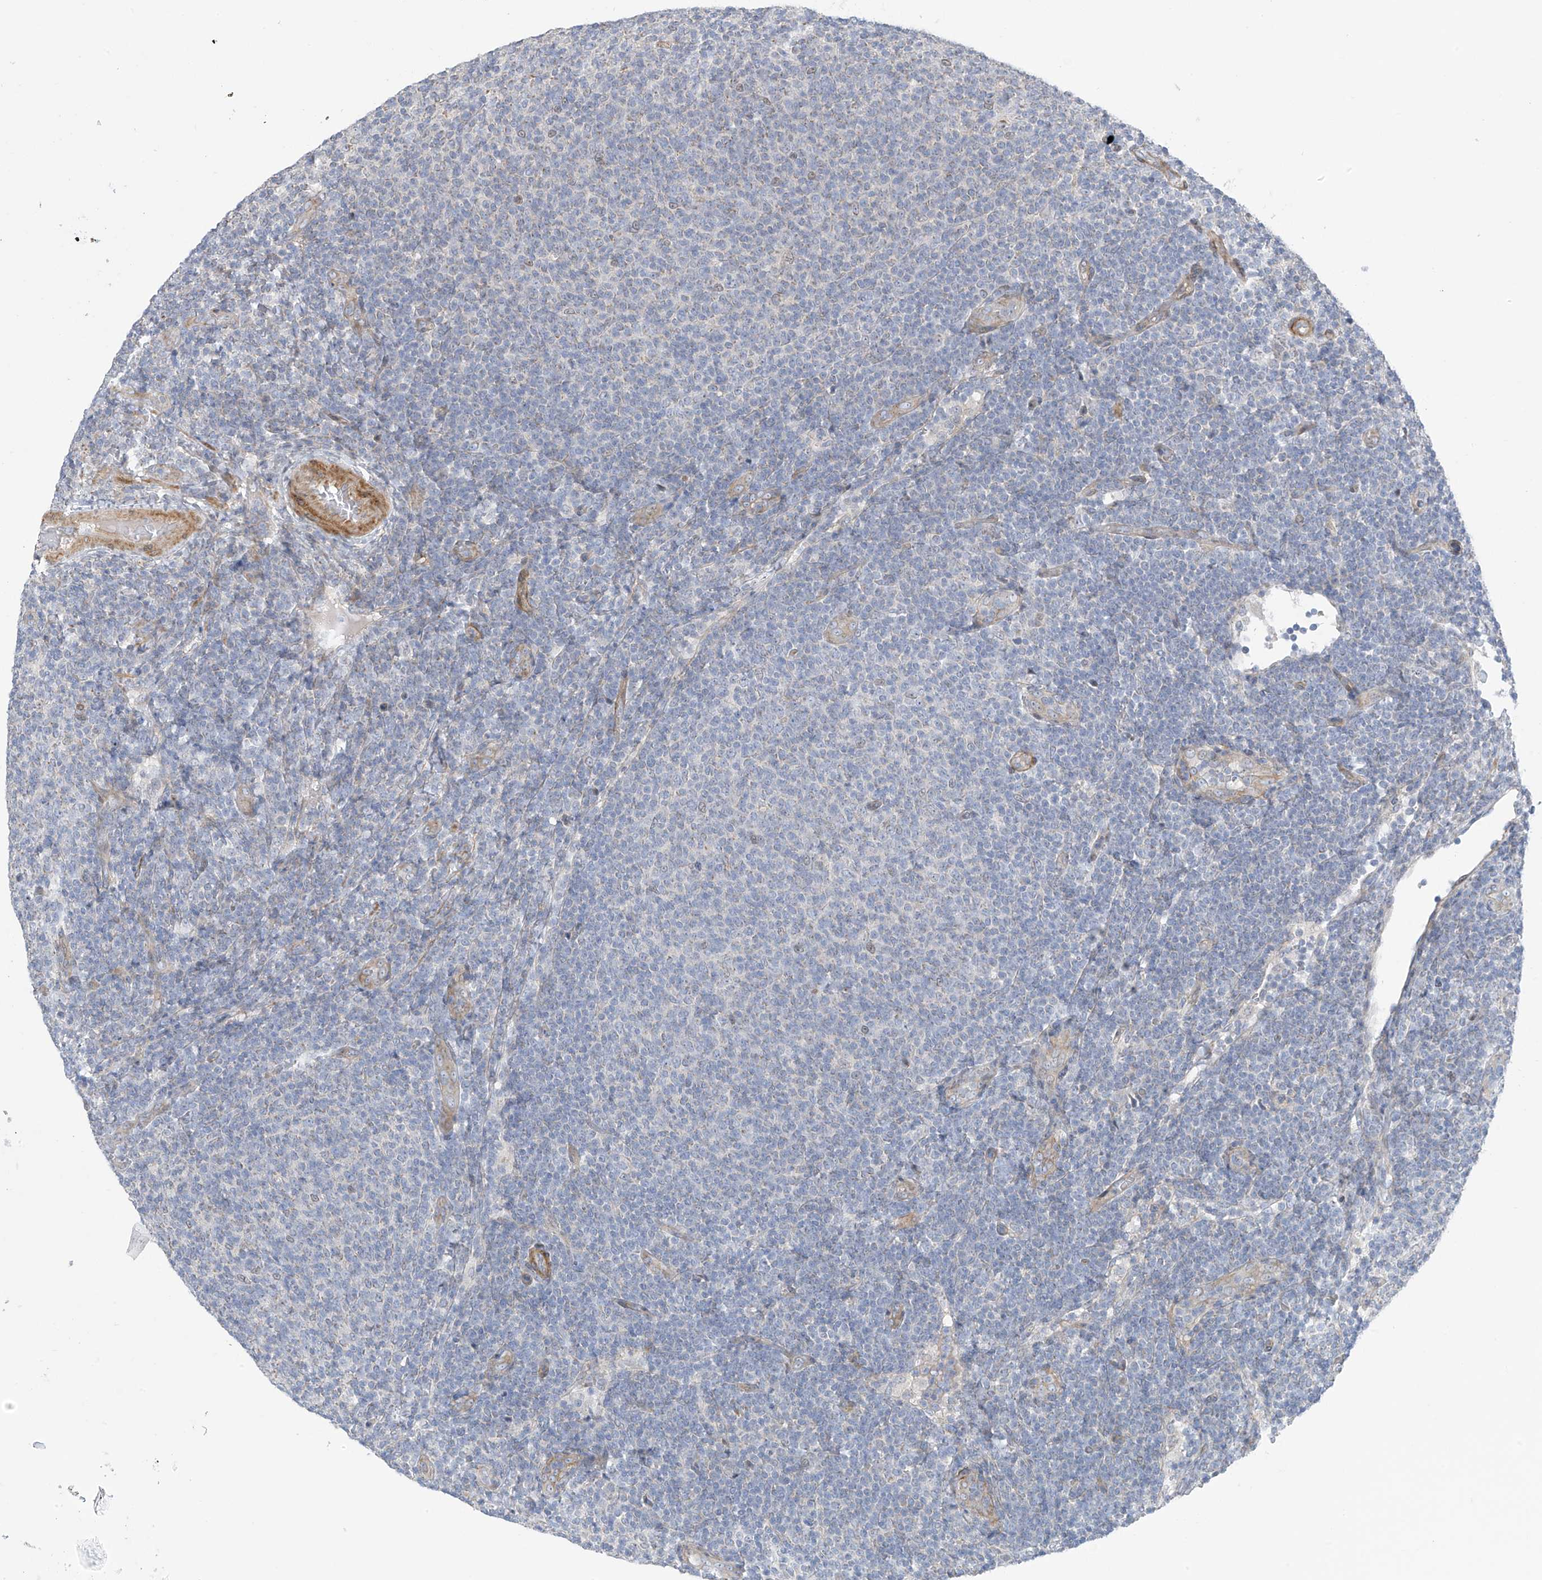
{"staining": {"intensity": "negative", "quantity": "none", "location": "none"}, "tissue": "lymphoma", "cell_type": "Tumor cells", "image_type": "cancer", "snomed": [{"axis": "morphology", "description": "Malignant lymphoma, non-Hodgkin's type, Low grade"}, {"axis": "topography", "description": "Lymph node"}], "caption": "IHC micrograph of neoplastic tissue: low-grade malignant lymphoma, non-Hodgkin's type stained with DAB (3,3'-diaminobenzidine) demonstrates no significant protein positivity in tumor cells. (DAB IHC, high magnification).", "gene": "ZNF641", "patient": {"sex": "male", "age": 66}}